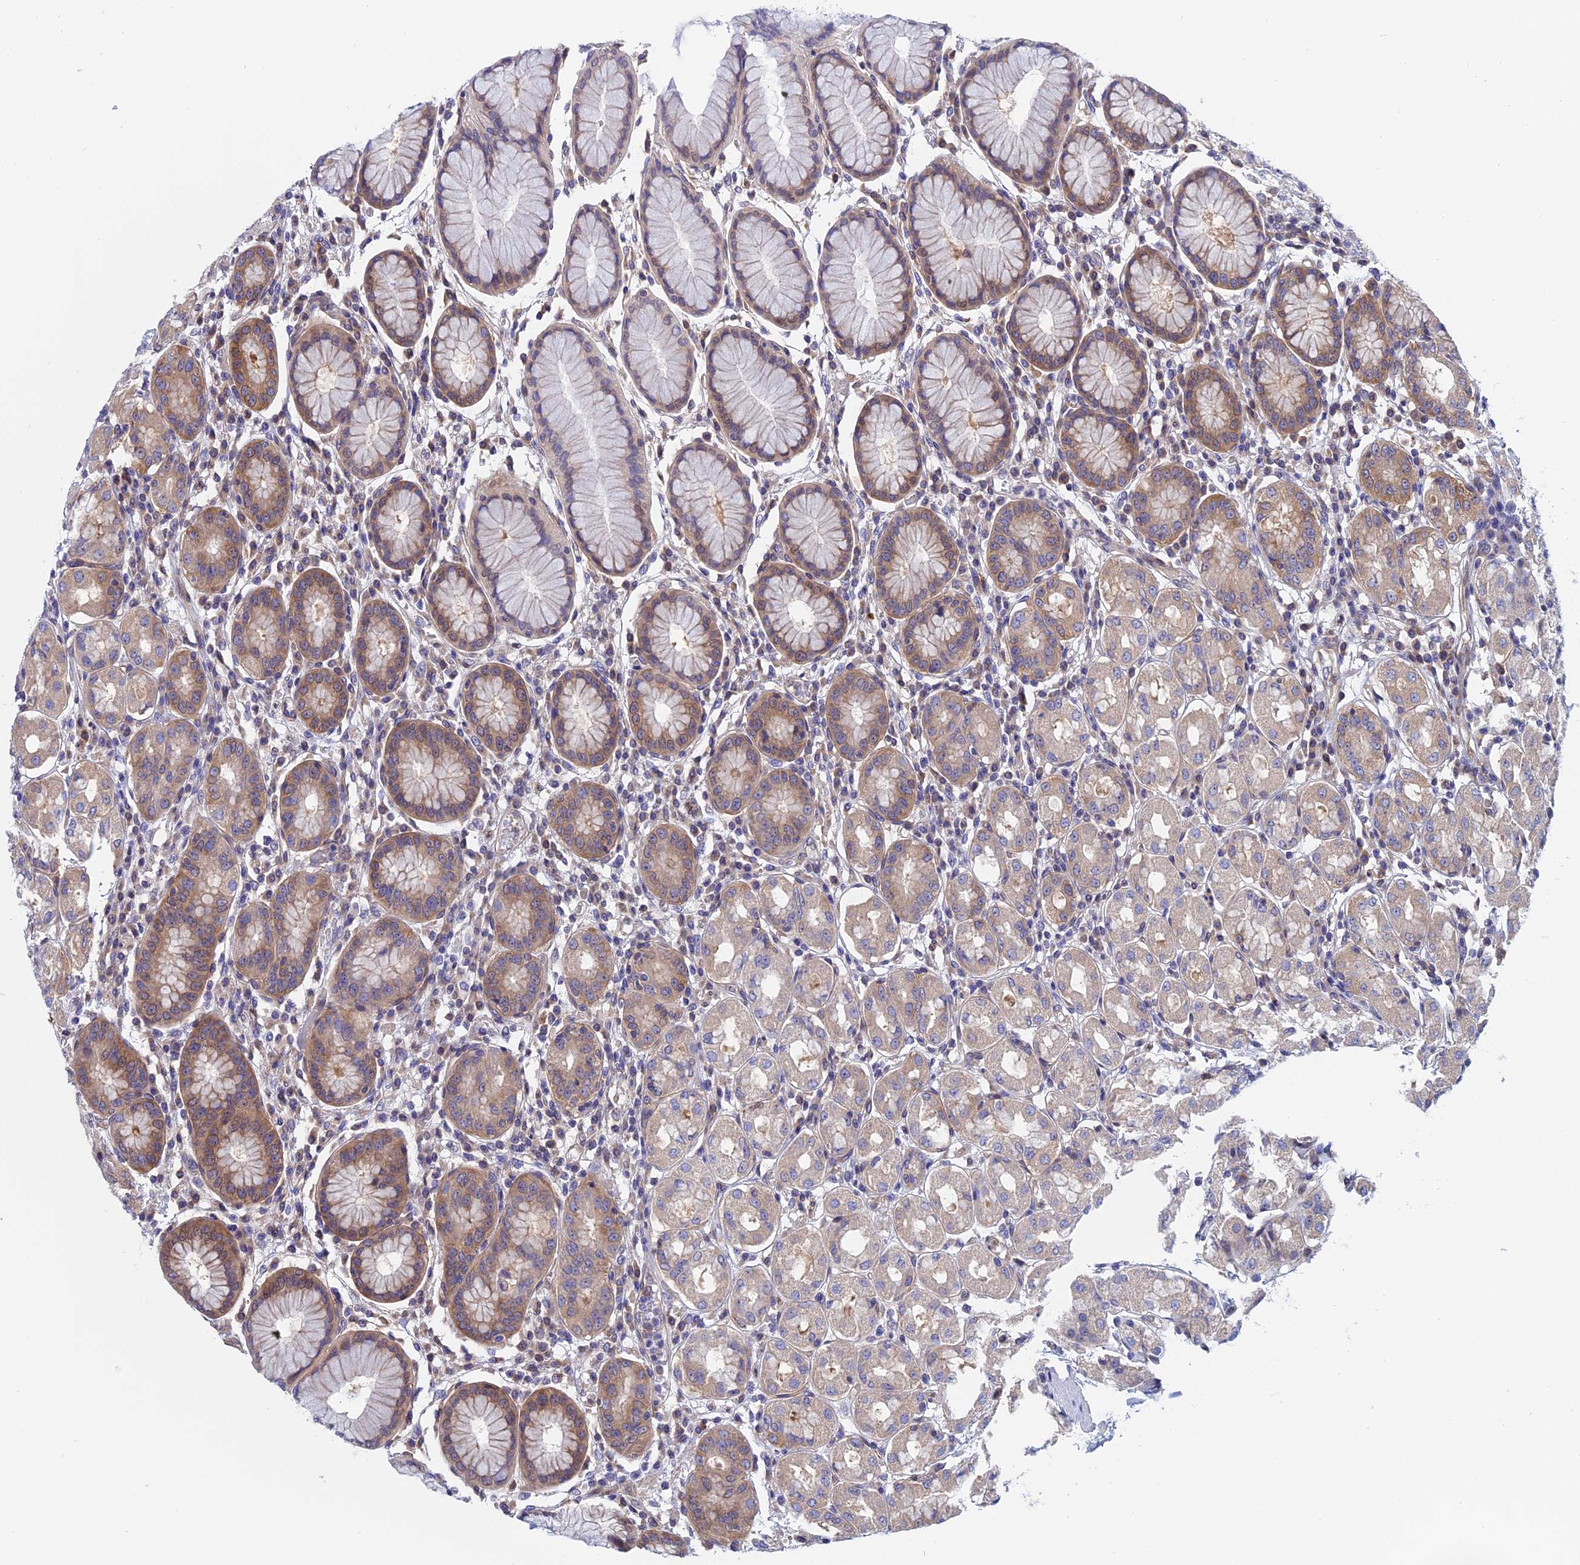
{"staining": {"intensity": "moderate", "quantity": "25%-75%", "location": "cytoplasmic/membranous"}, "tissue": "stomach", "cell_type": "Glandular cells", "image_type": "normal", "snomed": [{"axis": "morphology", "description": "Normal tissue, NOS"}, {"axis": "topography", "description": "Stomach"}, {"axis": "topography", "description": "Stomach, lower"}], "caption": "IHC (DAB (3,3'-diaminobenzidine)) staining of benign human stomach displays moderate cytoplasmic/membranous protein positivity in approximately 25%-75% of glandular cells. (Stains: DAB (3,3'-diaminobenzidine) in brown, nuclei in blue, Microscopy: brightfield microscopy at high magnification).", "gene": "NAA10", "patient": {"sex": "female", "age": 56}}